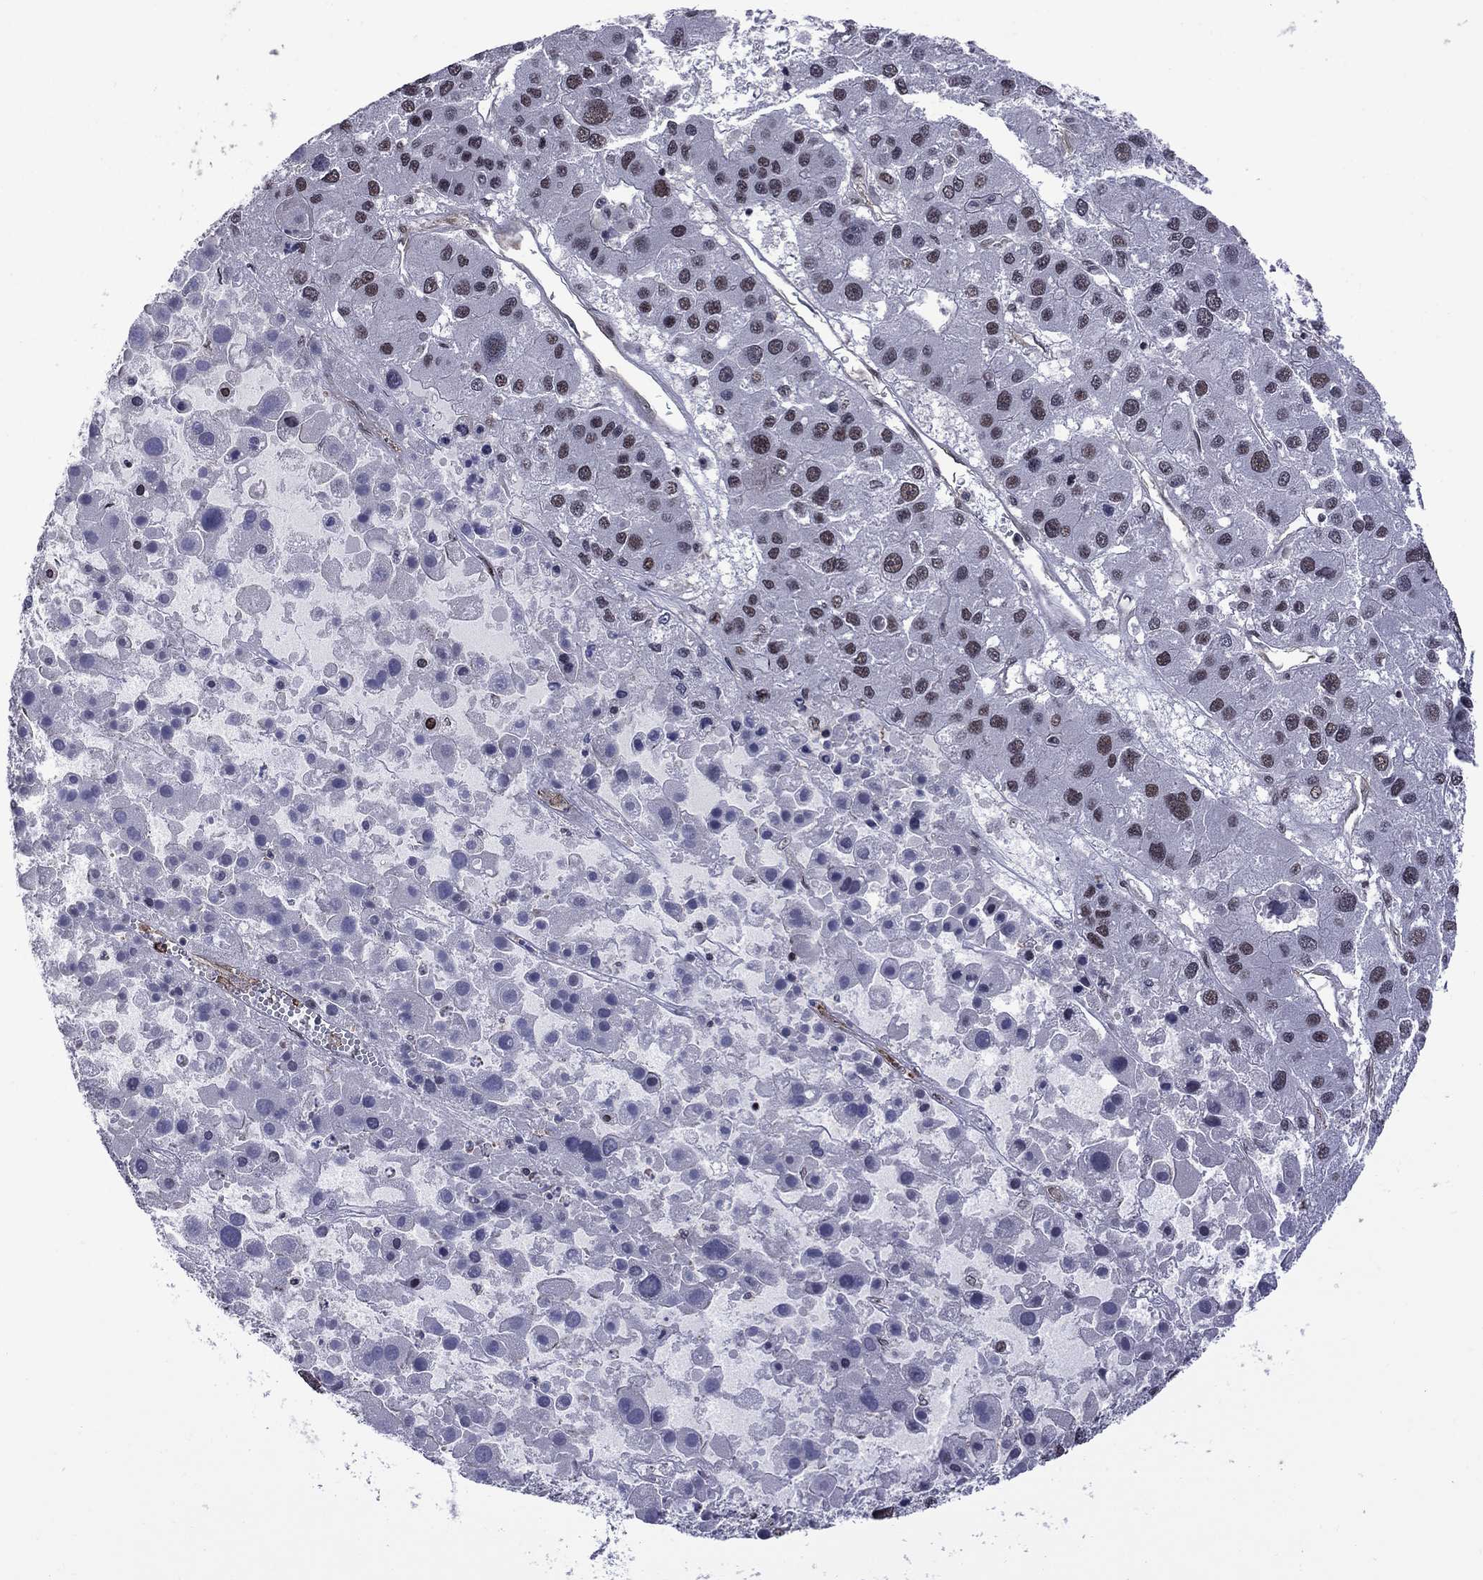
{"staining": {"intensity": "weak", "quantity": "25%-75%", "location": "nuclear"}, "tissue": "liver cancer", "cell_type": "Tumor cells", "image_type": "cancer", "snomed": [{"axis": "morphology", "description": "Carcinoma, Hepatocellular, NOS"}, {"axis": "topography", "description": "Liver"}], "caption": "Liver cancer stained for a protein exhibits weak nuclear positivity in tumor cells.", "gene": "BRF1", "patient": {"sex": "male", "age": 73}}